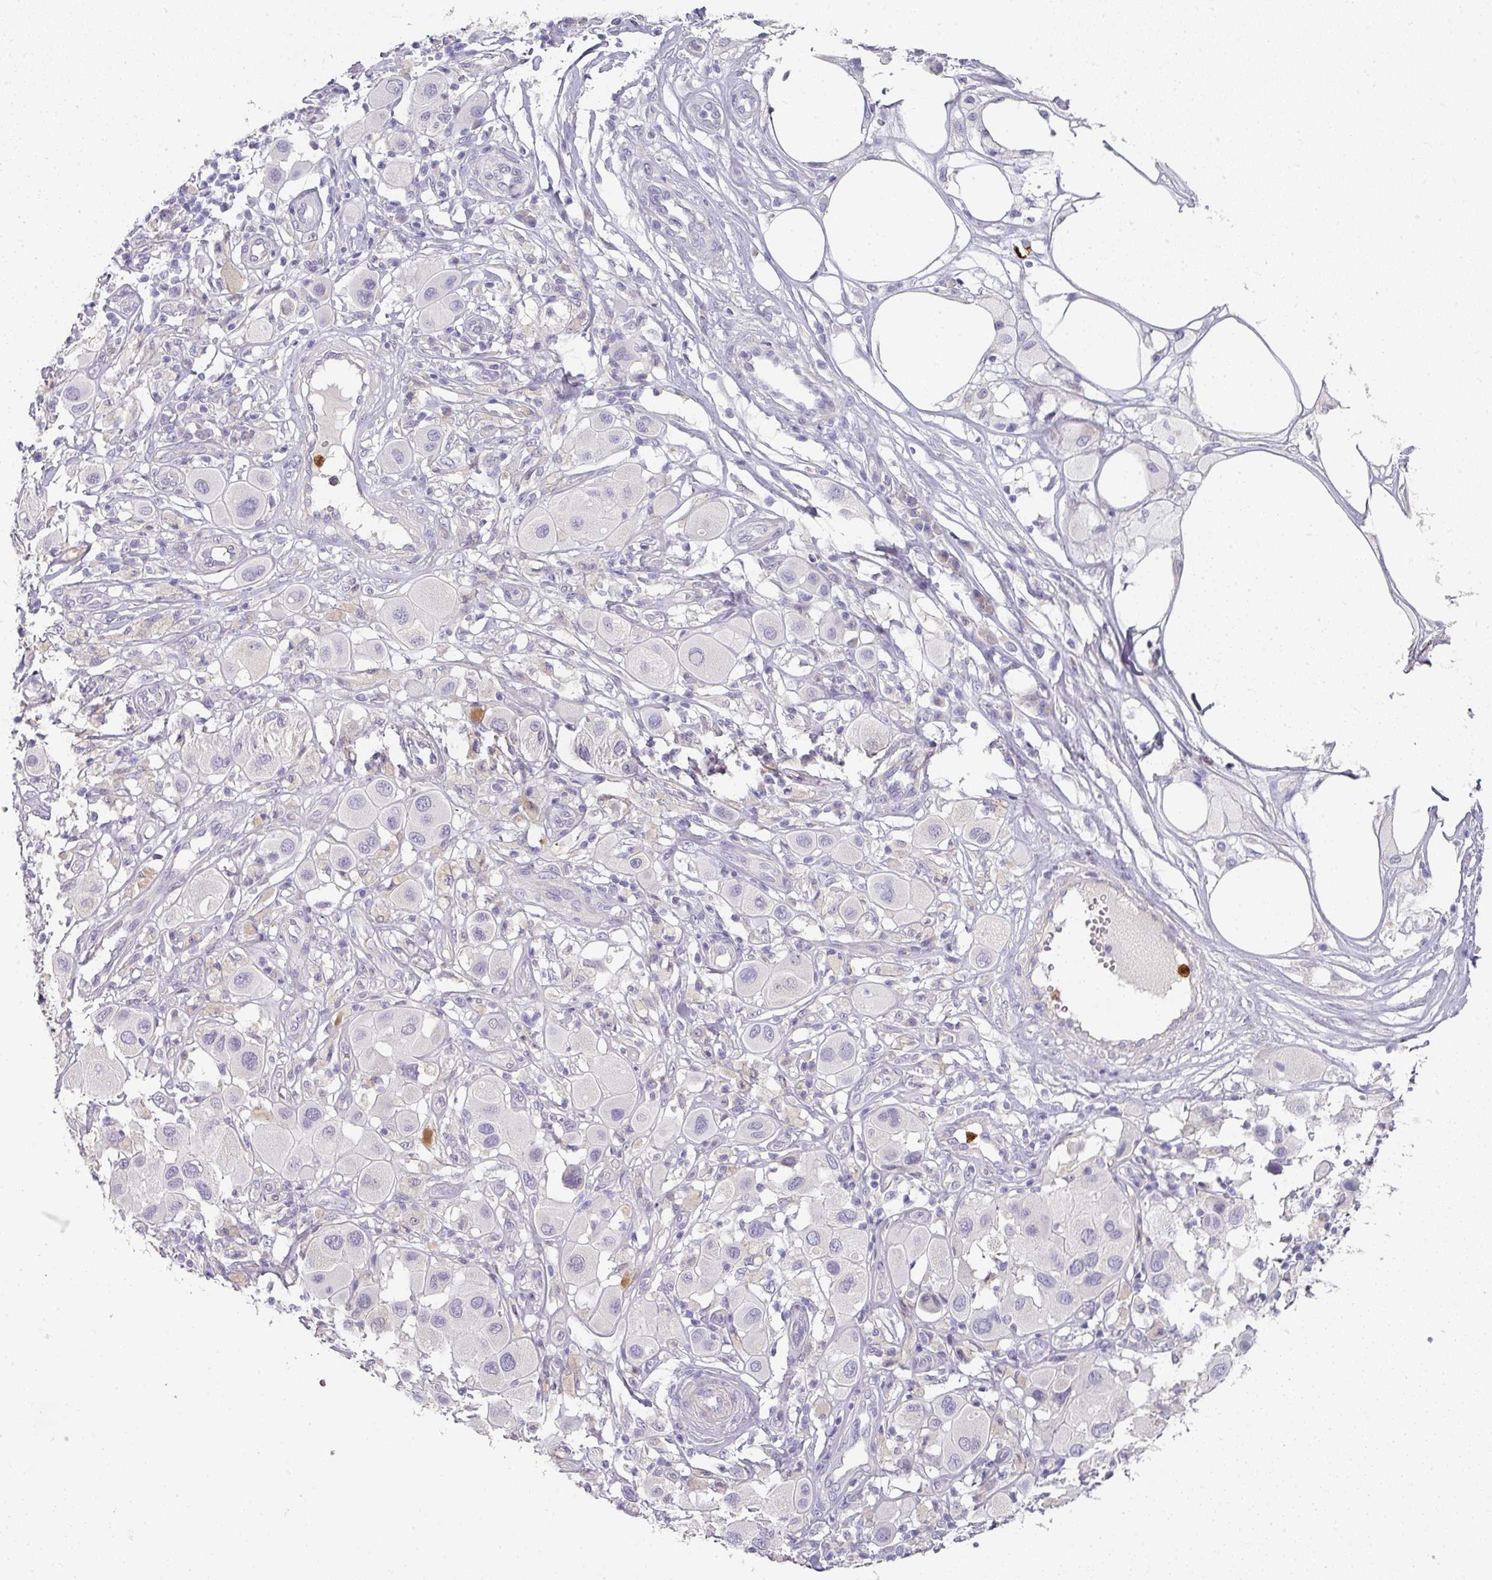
{"staining": {"intensity": "negative", "quantity": "none", "location": "none"}, "tissue": "melanoma", "cell_type": "Tumor cells", "image_type": "cancer", "snomed": [{"axis": "morphology", "description": "Malignant melanoma, Metastatic site"}, {"axis": "topography", "description": "Skin"}], "caption": "A histopathology image of melanoma stained for a protein demonstrates no brown staining in tumor cells.", "gene": "HHEX", "patient": {"sex": "male", "age": 41}}